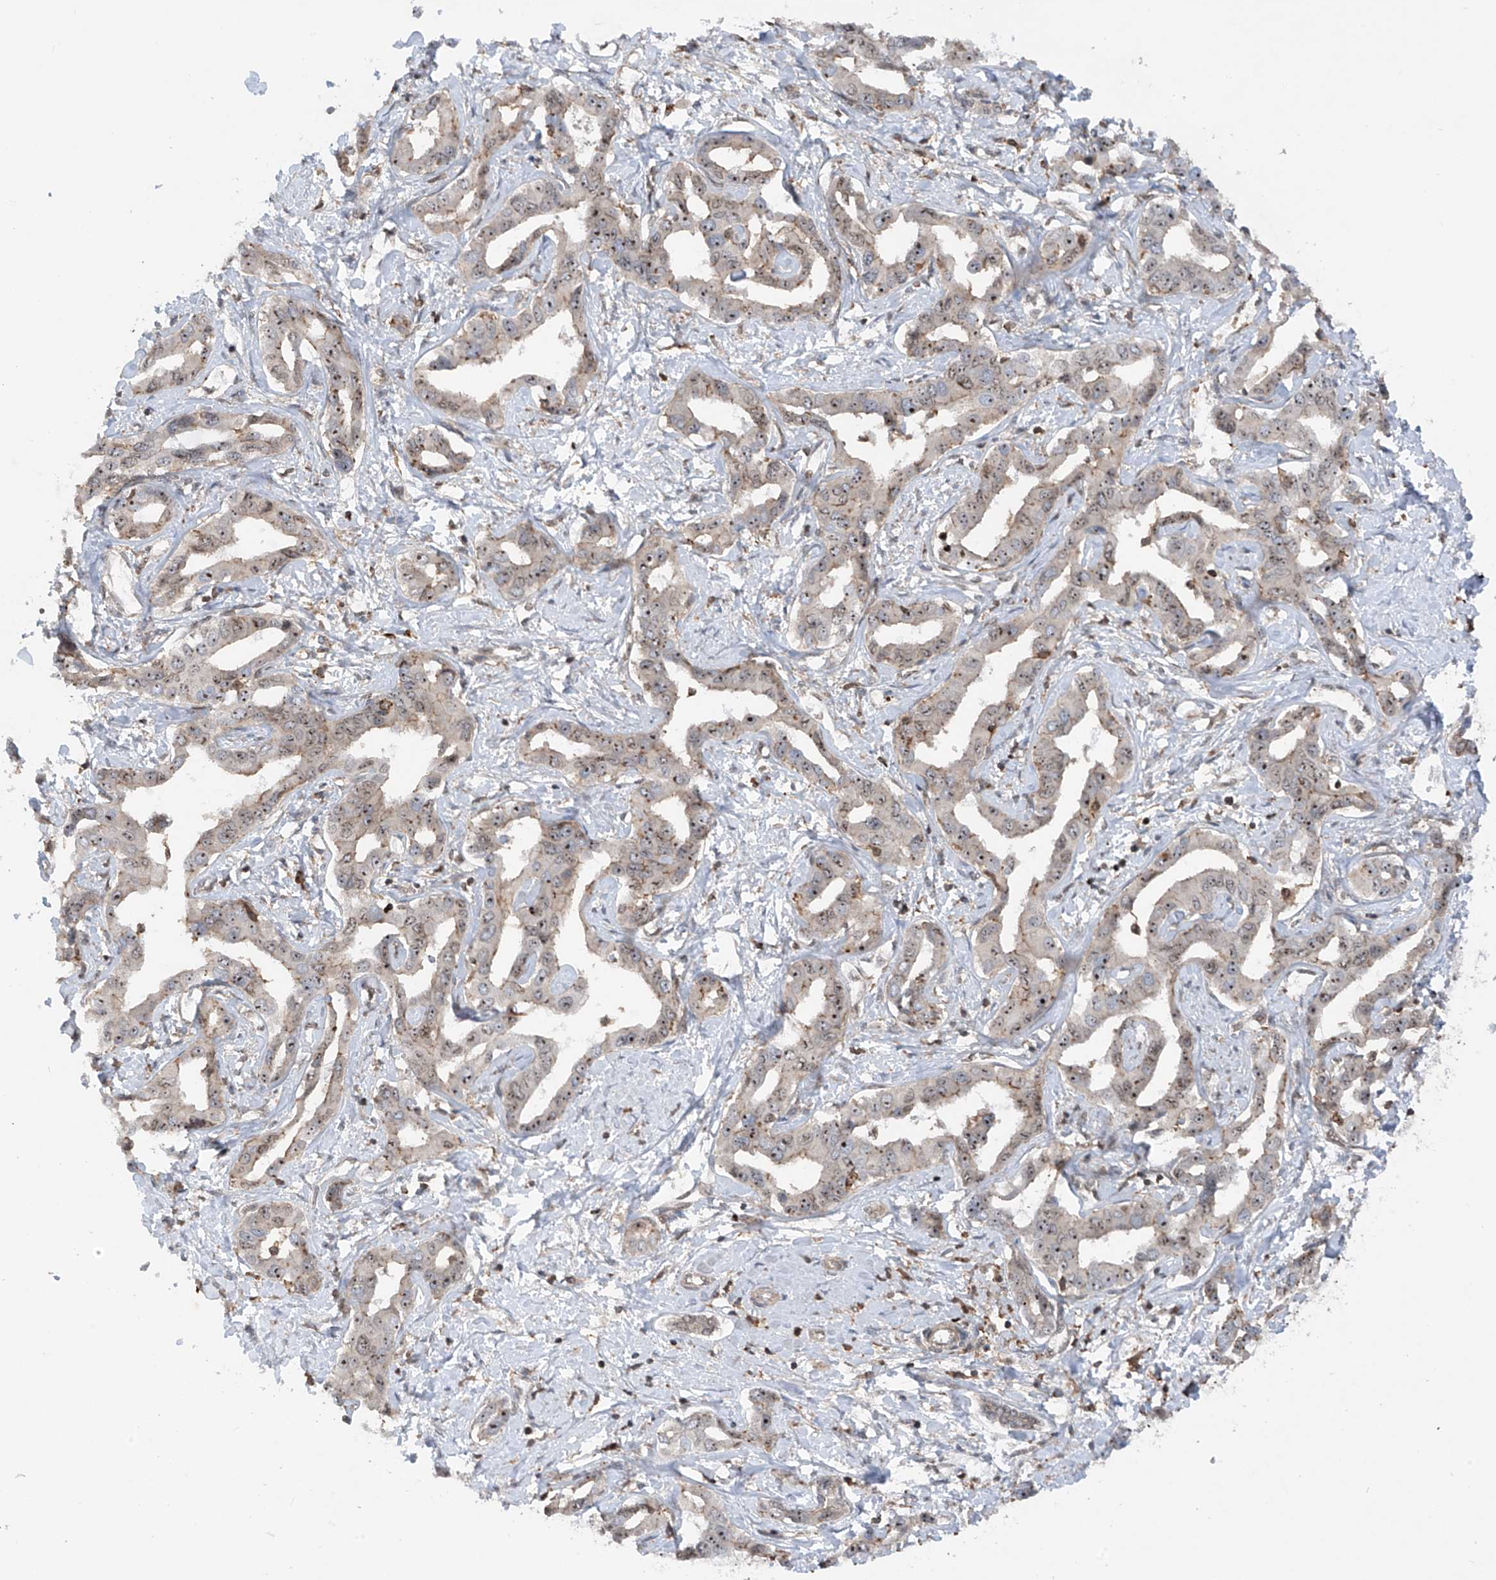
{"staining": {"intensity": "moderate", "quantity": "25%-75%", "location": "nuclear"}, "tissue": "liver cancer", "cell_type": "Tumor cells", "image_type": "cancer", "snomed": [{"axis": "morphology", "description": "Cholangiocarcinoma"}, {"axis": "topography", "description": "Liver"}], "caption": "Liver cholangiocarcinoma stained for a protein (brown) demonstrates moderate nuclear positive positivity in about 25%-75% of tumor cells.", "gene": "REPIN1", "patient": {"sex": "male", "age": 59}}